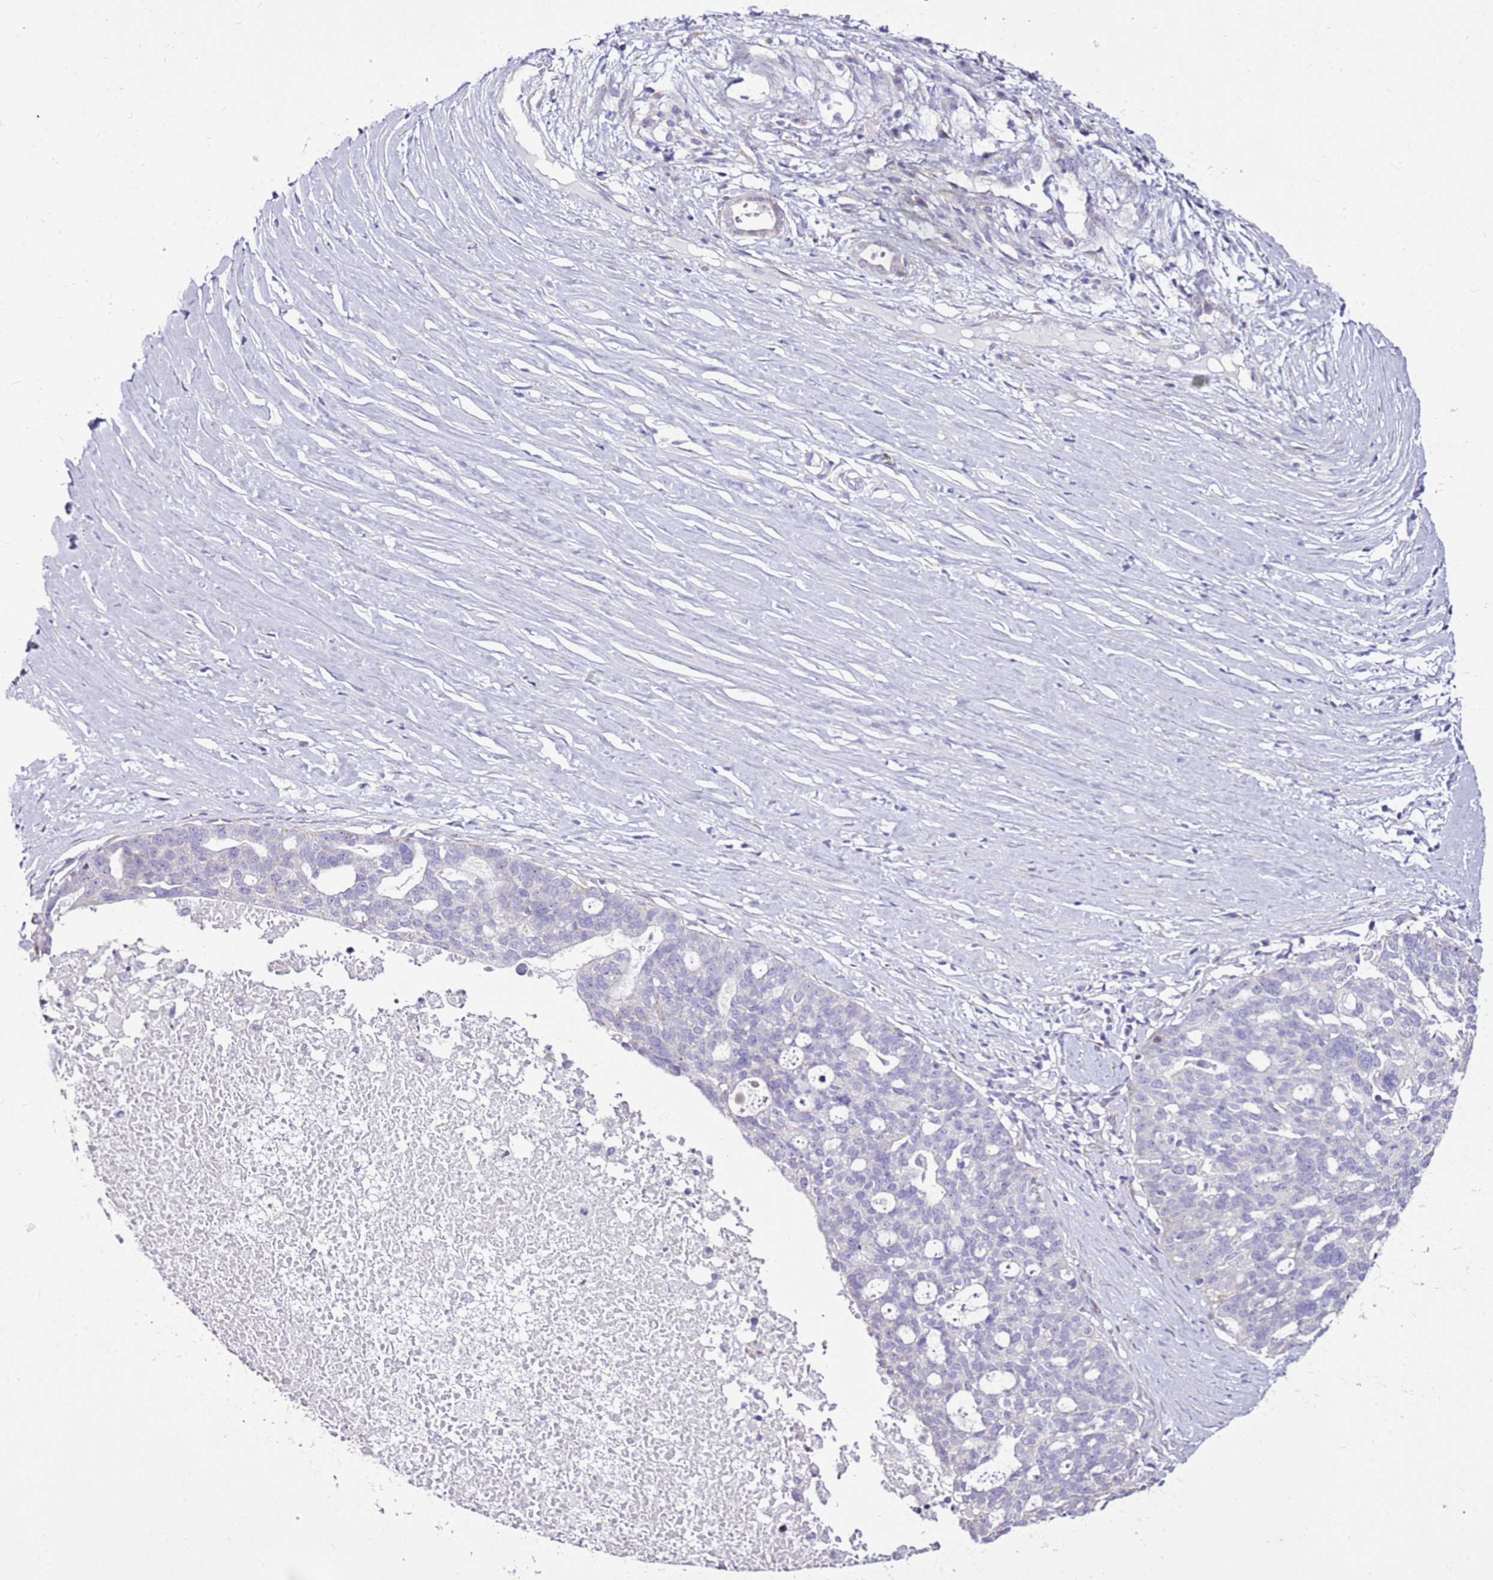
{"staining": {"intensity": "negative", "quantity": "none", "location": "none"}, "tissue": "ovarian cancer", "cell_type": "Tumor cells", "image_type": "cancer", "snomed": [{"axis": "morphology", "description": "Cystadenocarcinoma, serous, NOS"}, {"axis": "topography", "description": "Ovary"}], "caption": "IHC histopathology image of neoplastic tissue: ovarian cancer stained with DAB (3,3'-diaminobenzidine) displays no significant protein positivity in tumor cells.", "gene": "SLC38A5", "patient": {"sex": "female", "age": 59}}